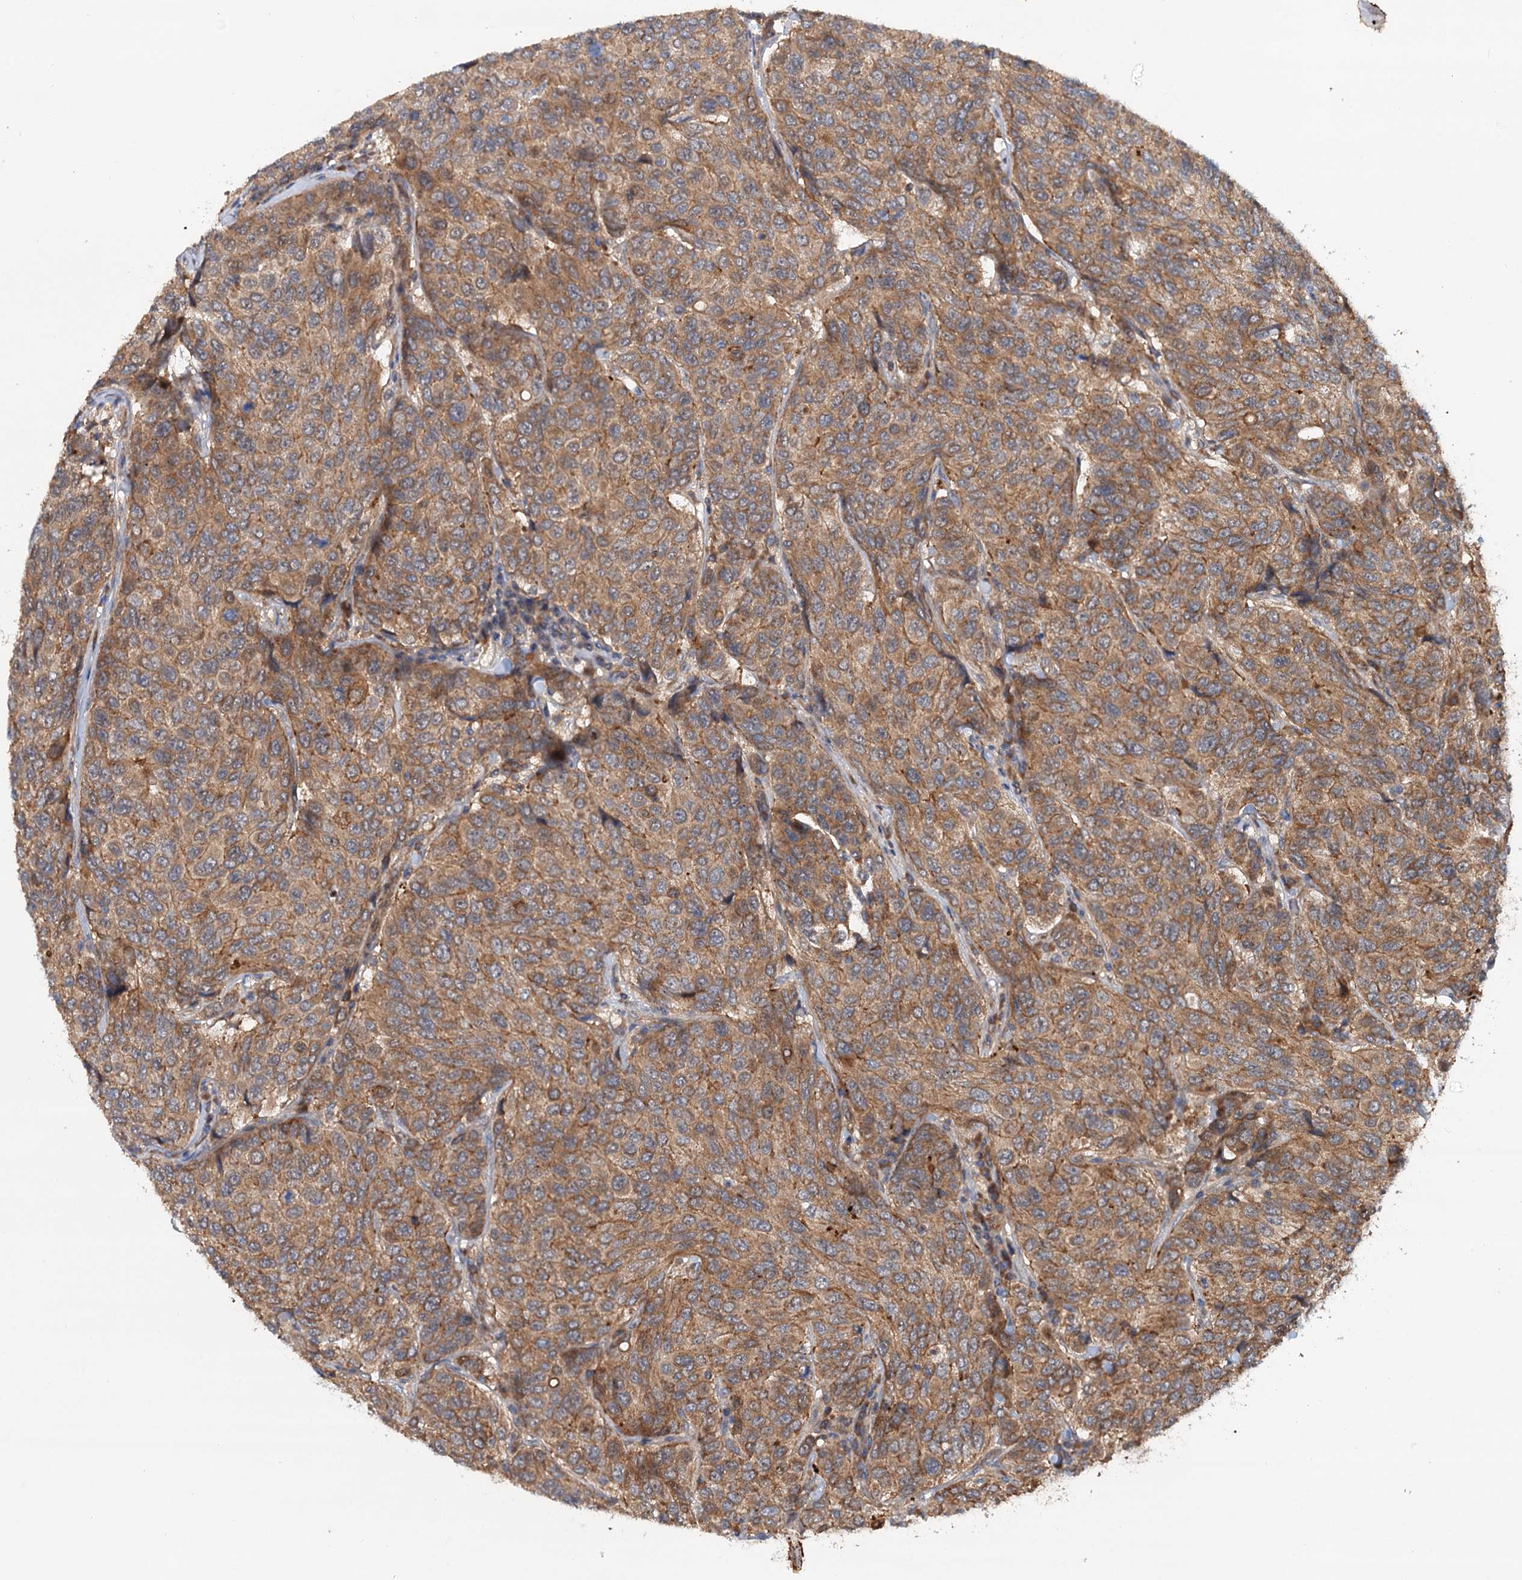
{"staining": {"intensity": "moderate", "quantity": ">75%", "location": "cytoplasmic/membranous"}, "tissue": "breast cancer", "cell_type": "Tumor cells", "image_type": "cancer", "snomed": [{"axis": "morphology", "description": "Duct carcinoma"}, {"axis": "topography", "description": "Breast"}], "caption": "High-power microscopy captured an immunohistochemistry (IHC) micrograph of breast cancer (invasive ductal carcinoma), revealing moderate cytoplasmic/membranous positivity in about >75% of tumor cells.", "gene": "ADGRG4", "patient": {"sex": "female", "age": 55}}